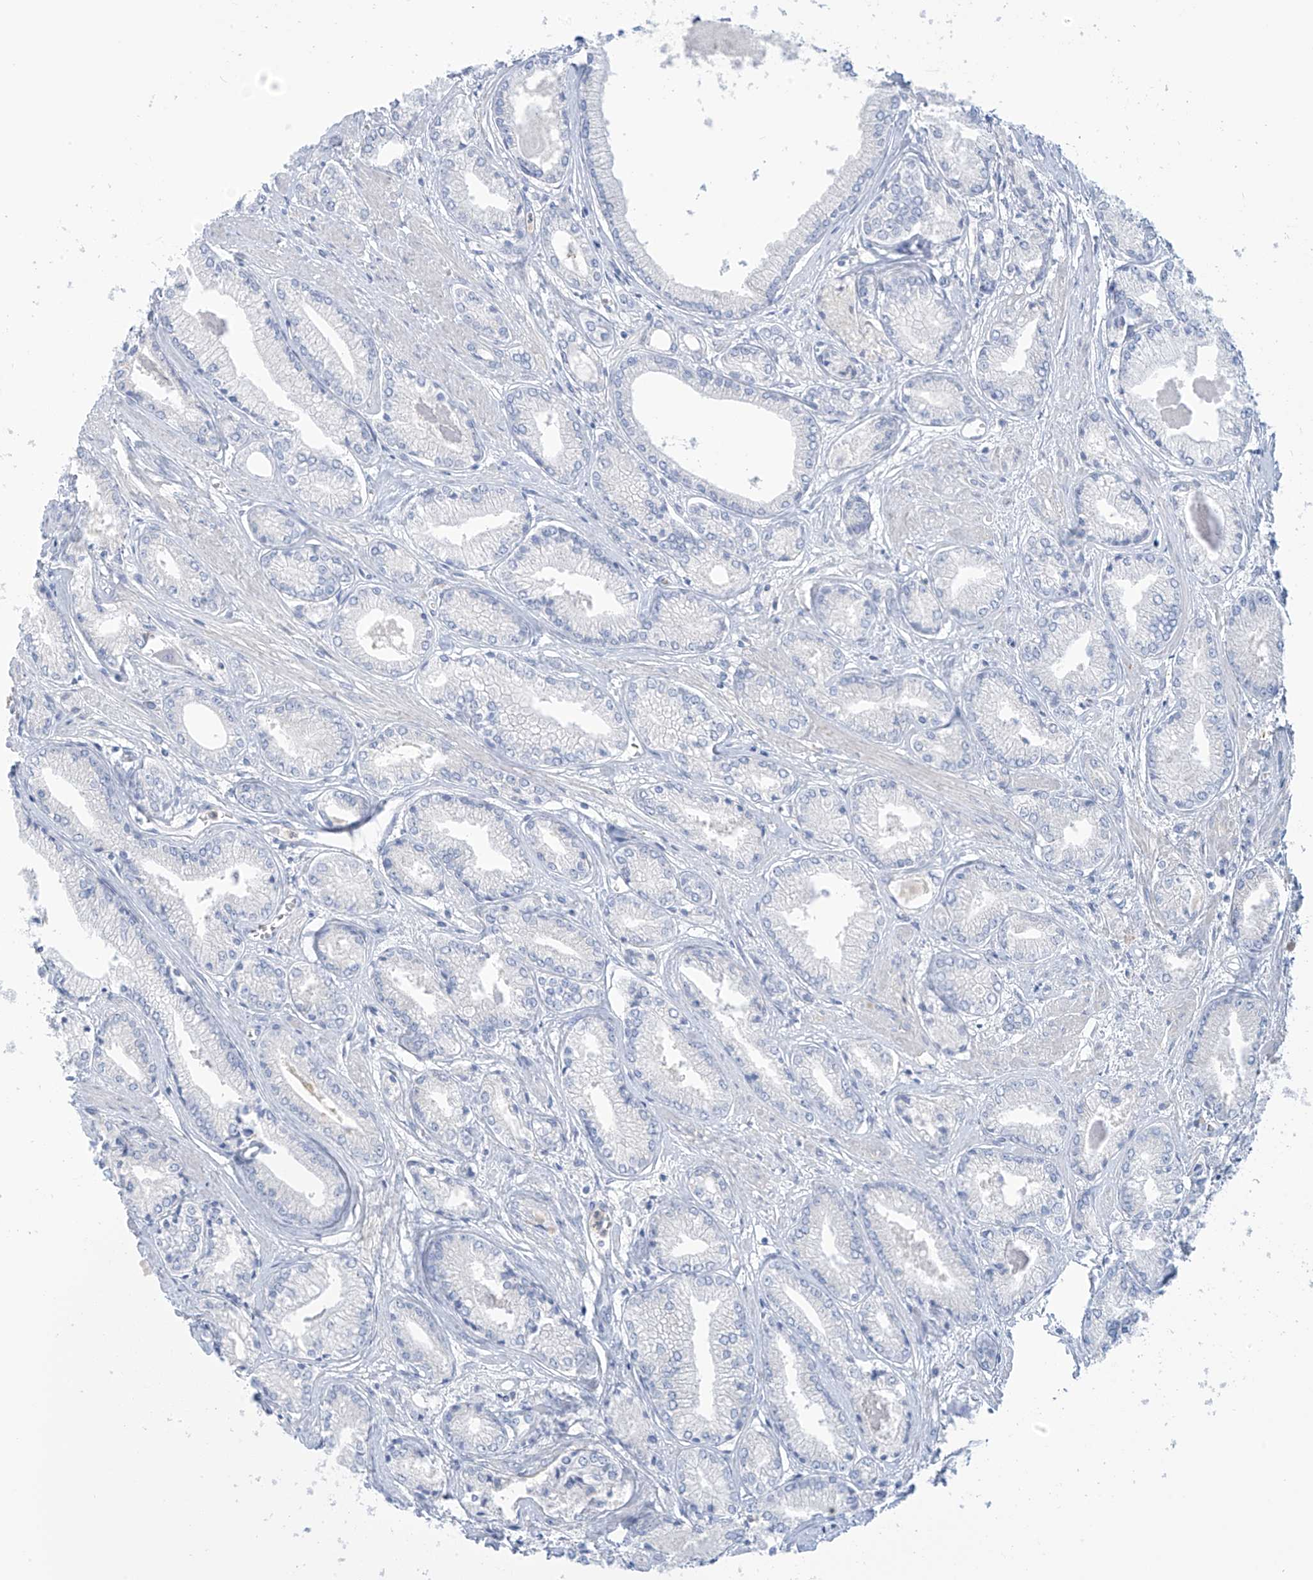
{"staining": {"intensity": "negative", "quantity": "none", "location": "none"}, "tissue": "prostate cancer", "cell_type": "Tumor cells", "image_type": "cancer", "snomed": [{"axis": "morphology", "description": "Adenocarcinoma, Low grade"}, {"axis": "topography", "description": "Prostate"}], "caption": "There is no significant positivity in tumor cells of prostate cancer (adenocarcinoma (low-grade)).", "gene": "FABP2", "patient": {"sex": "male", "age": 60}}